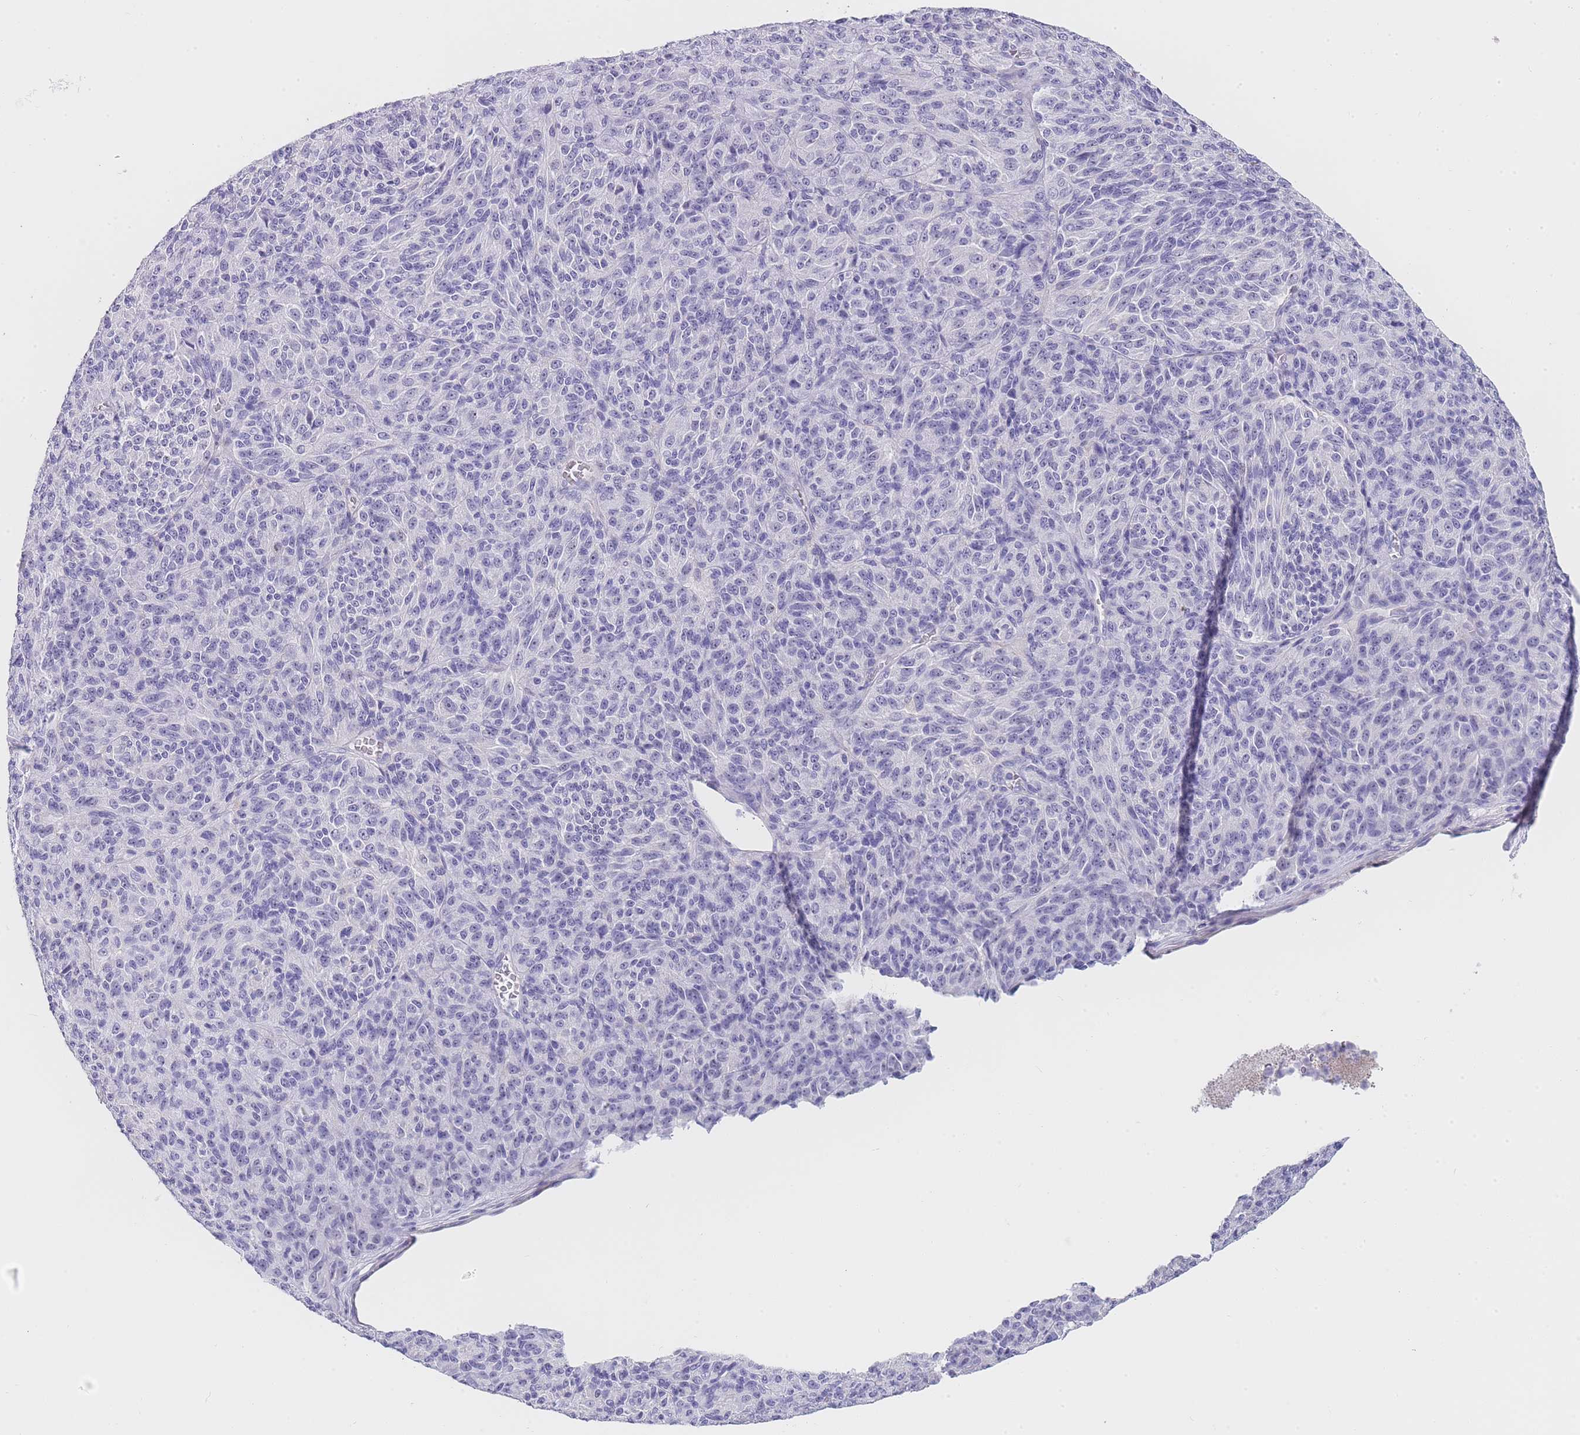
{"staining": {"intensity": "negative", "quantity": "none", "location": "none"}, "tissue": "melanoma", "cell_type": "Tumor cells", "image_type": "cancer", "snomed": [{"axis": "morphology", "description": "Malignant melanoma, Metastatic site"}, {"axis": "topography", "description": "Brain"}], "caption": "Image shows no protein staining in tumor cells of malignant melanoma (metastatic site) tissue. Nuclei are stained in blue.", "gene": "NOP14", "patient": {"sex": "female", "age": 56}}